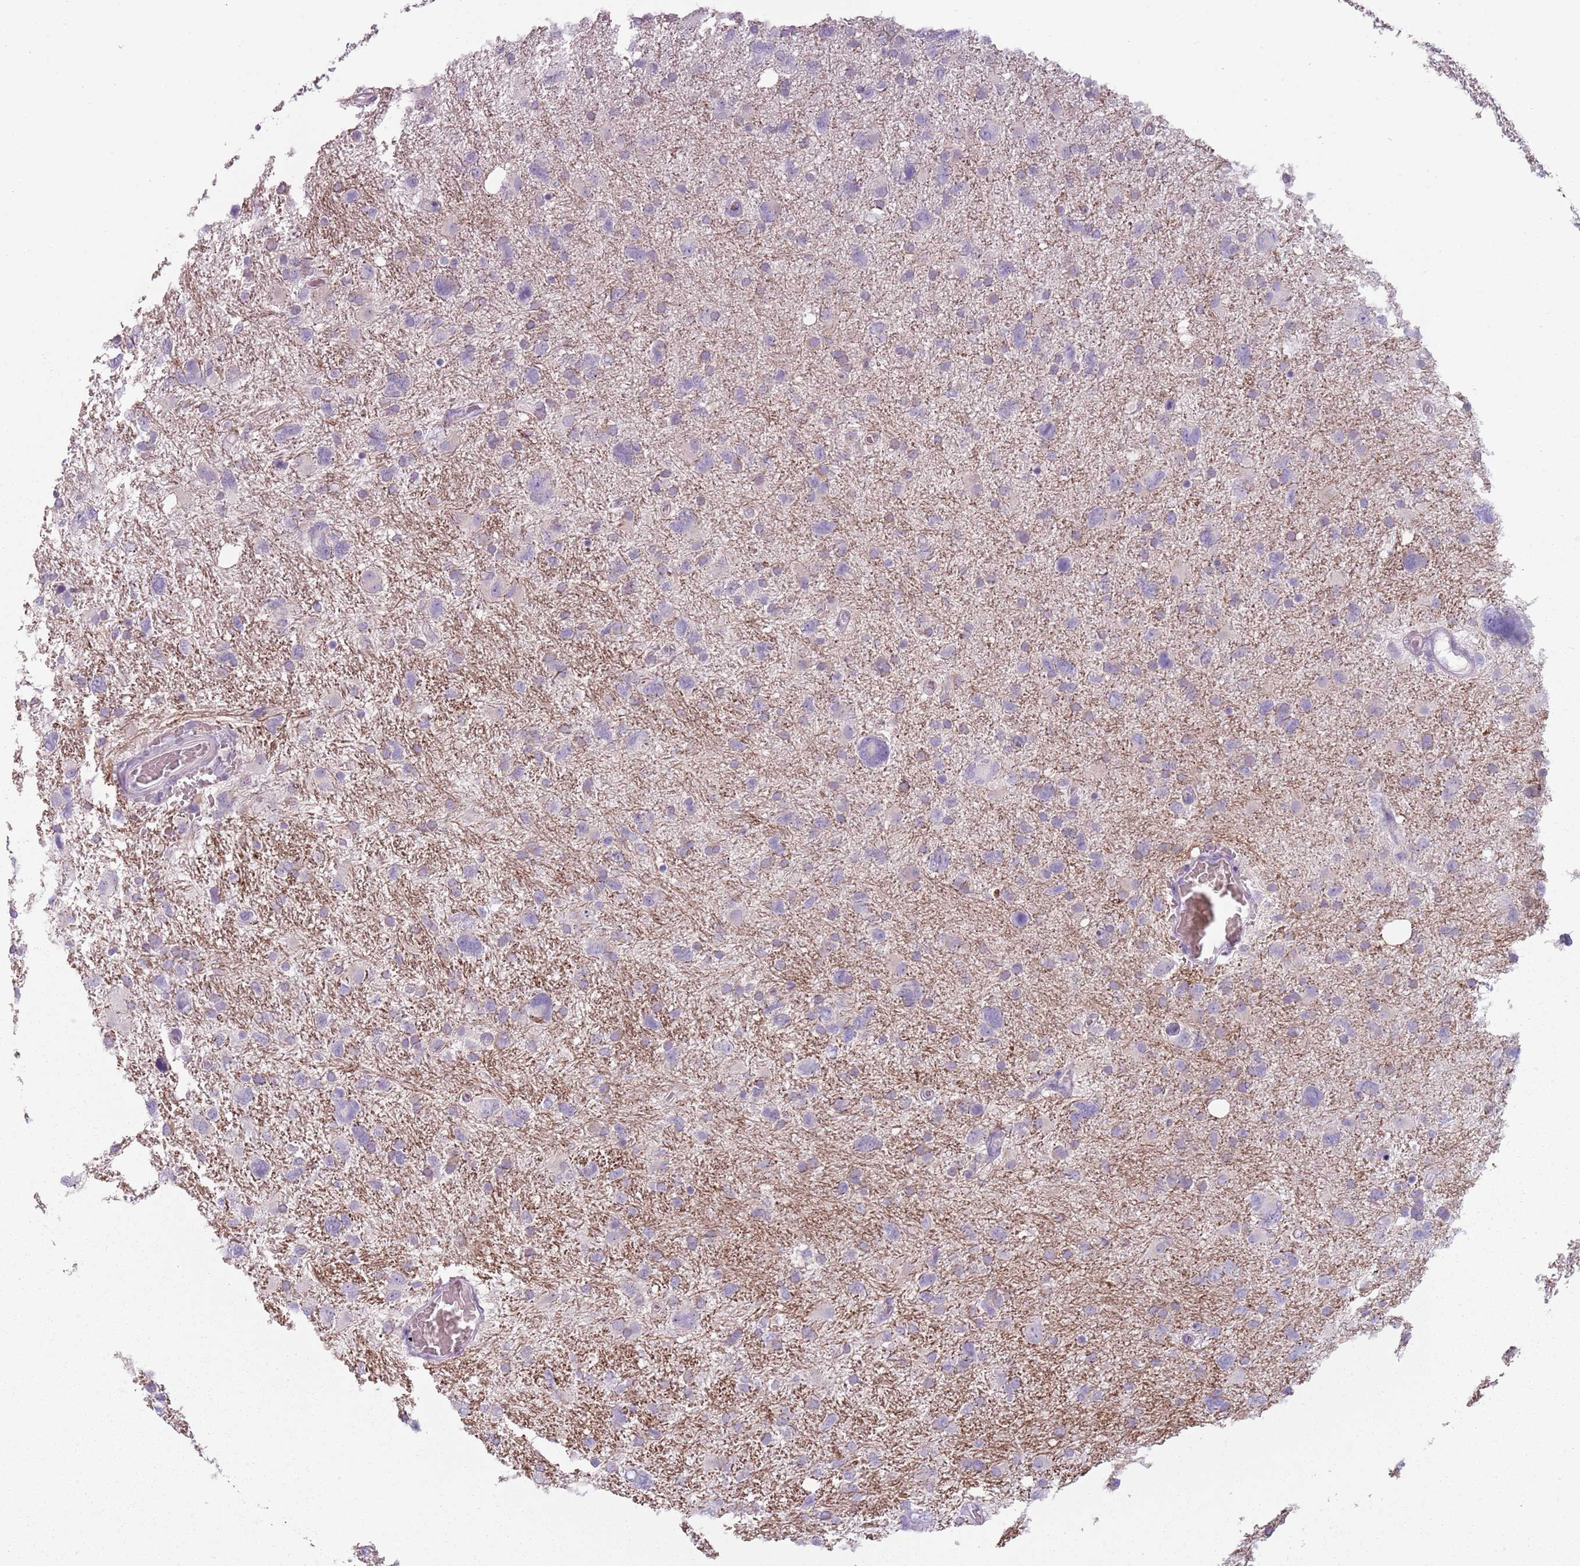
{"staining": {"intensity": "negative", "quantity": "none", "location": "none"}, "tissue": "glioma", "cell_type": "Tumor cells", "image_type": "cancer", "snomed": [{"axis": "morphology", "description": "Glioma, malignant, High grade"}, {"axis": "topography", "description": "Brain"}], "caption": "Immunohistochemistry photomicrograph of glioma stained for a protein (brown), which demonstrates no positivity in tumor cells.", "gene": "MEGF8", "patient": {"sex": "male", "age": 61}}